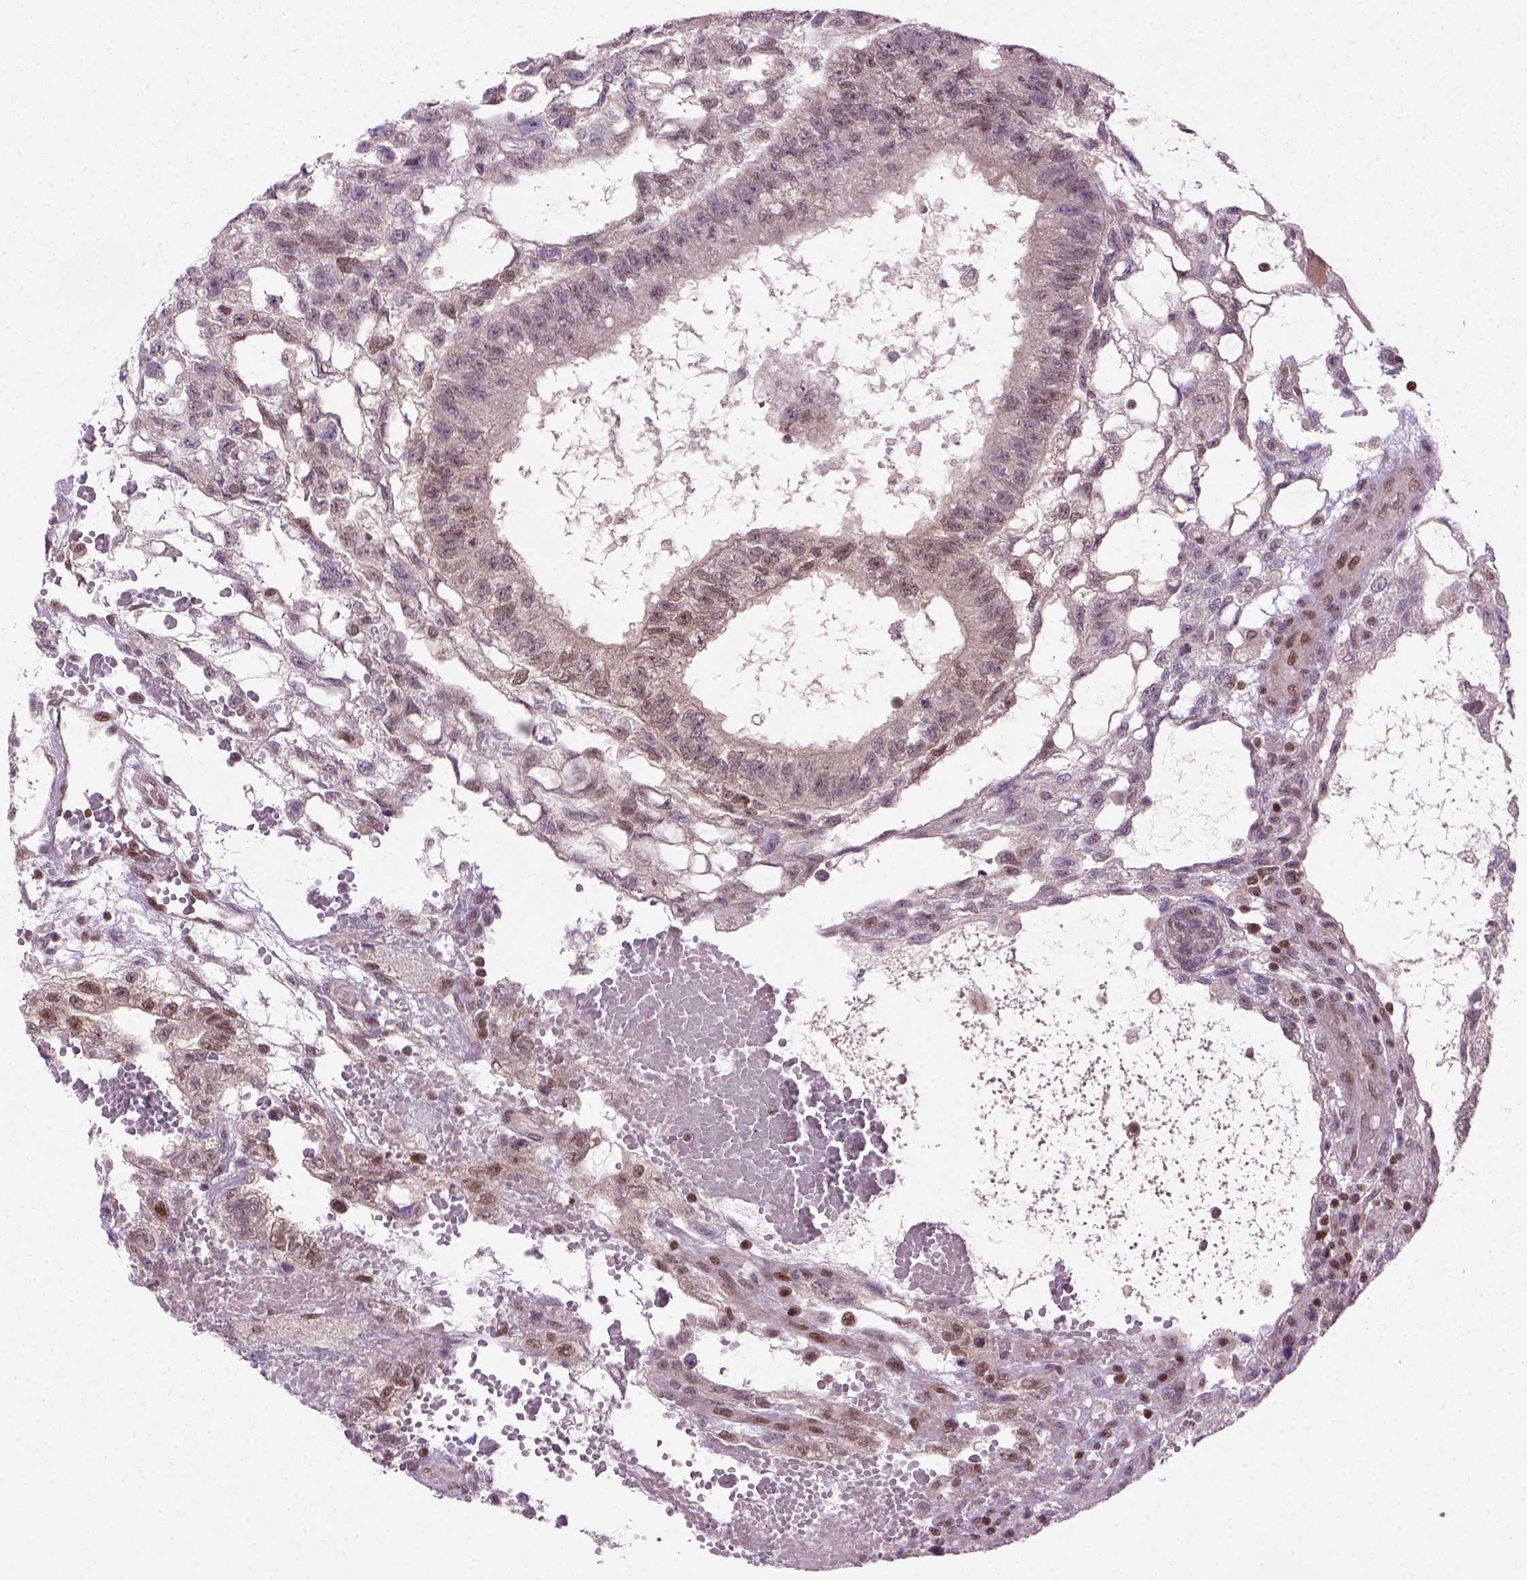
{"staining": {"intensity": "weak", "quantity": "25%-75%", "location": "nuclear"}, "tissue": "testis cancer", "cell_type": "Tumor cells", "image_type": "cancer", "snomed": [{"axis": "morphology", "description": "Carcinoma, Embryonal, NOS"}, {"axis": "topography", "description": "Testis"}], "caption": "Testis cancer (embryonal carcinoma) tissue demonstrates weak nuclear staining in approximately 25%-75% of tumor cells", "gene": "MGMT", "patient": {"sex": "male", "age": 32}}